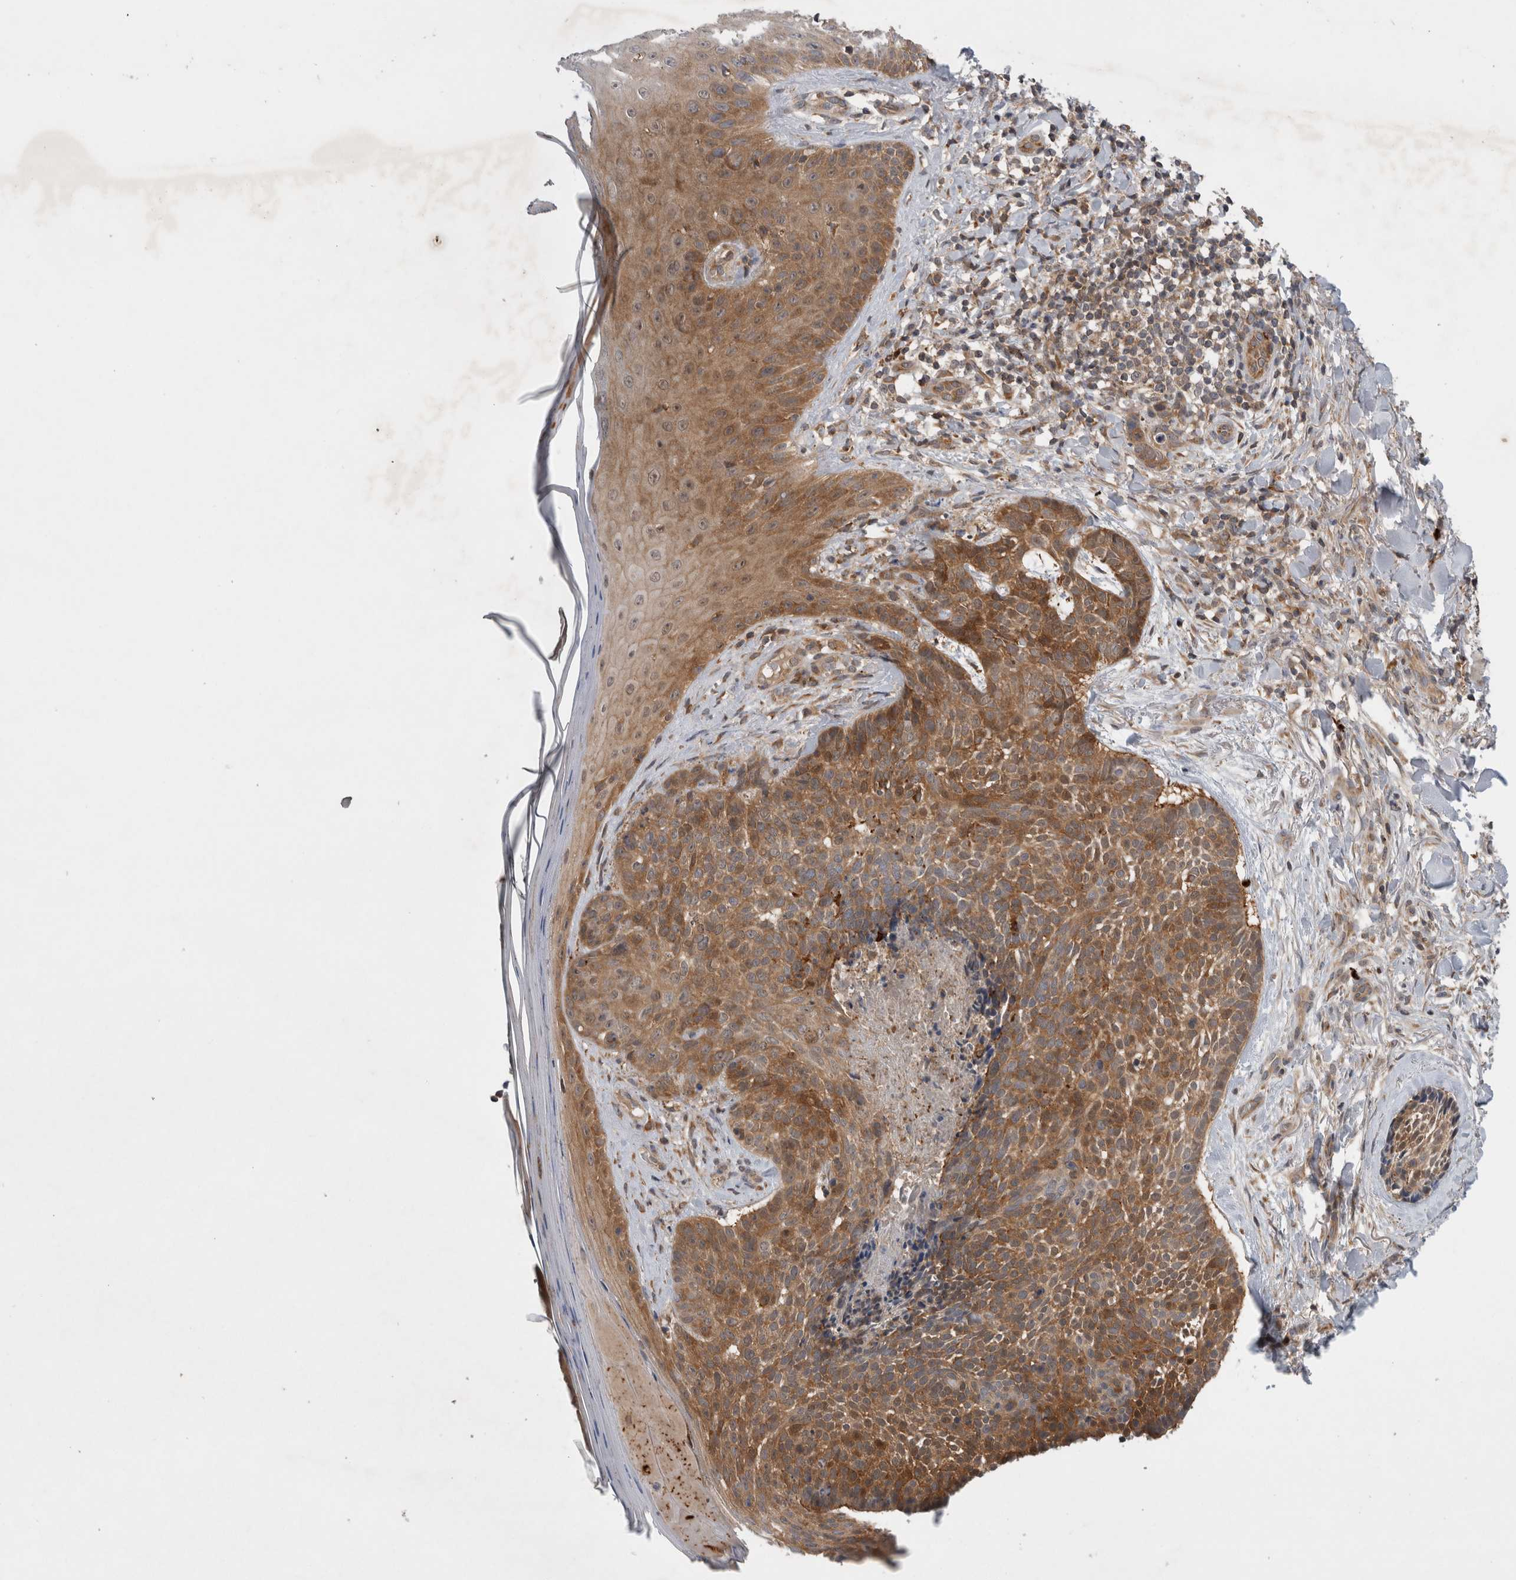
{"staining": {"intensity": "moderate", "quantity": ">75%", "location": "cytoplasmic/membranous"}, "tissue": "skin cancer", "cell_type": "Tumor cells", "image_type": "cancer", "snomed": [{"axis": "morphology", "description": "Normal tissue, NOS"}, {"axis": "morphology", "description": "Basal cell carcinoma"}, {"axis": "topography", "description": "Skin"}], "caption": "Basal cell carcinoma (skin) was stained to show a protein in brown. There is medium levels of moderate cytoplasmic/membranous positivity in approximately >75% of tumor cells. The staining was performed using DAB (3,3'-diaminobenzidine) to visualize the protein expression in brown, while the nuclei were stained in blue with hematoxylin (Magnification: 20x).", "gene": "PDCD2", "patient": {"sex": "male", "age": 67}}